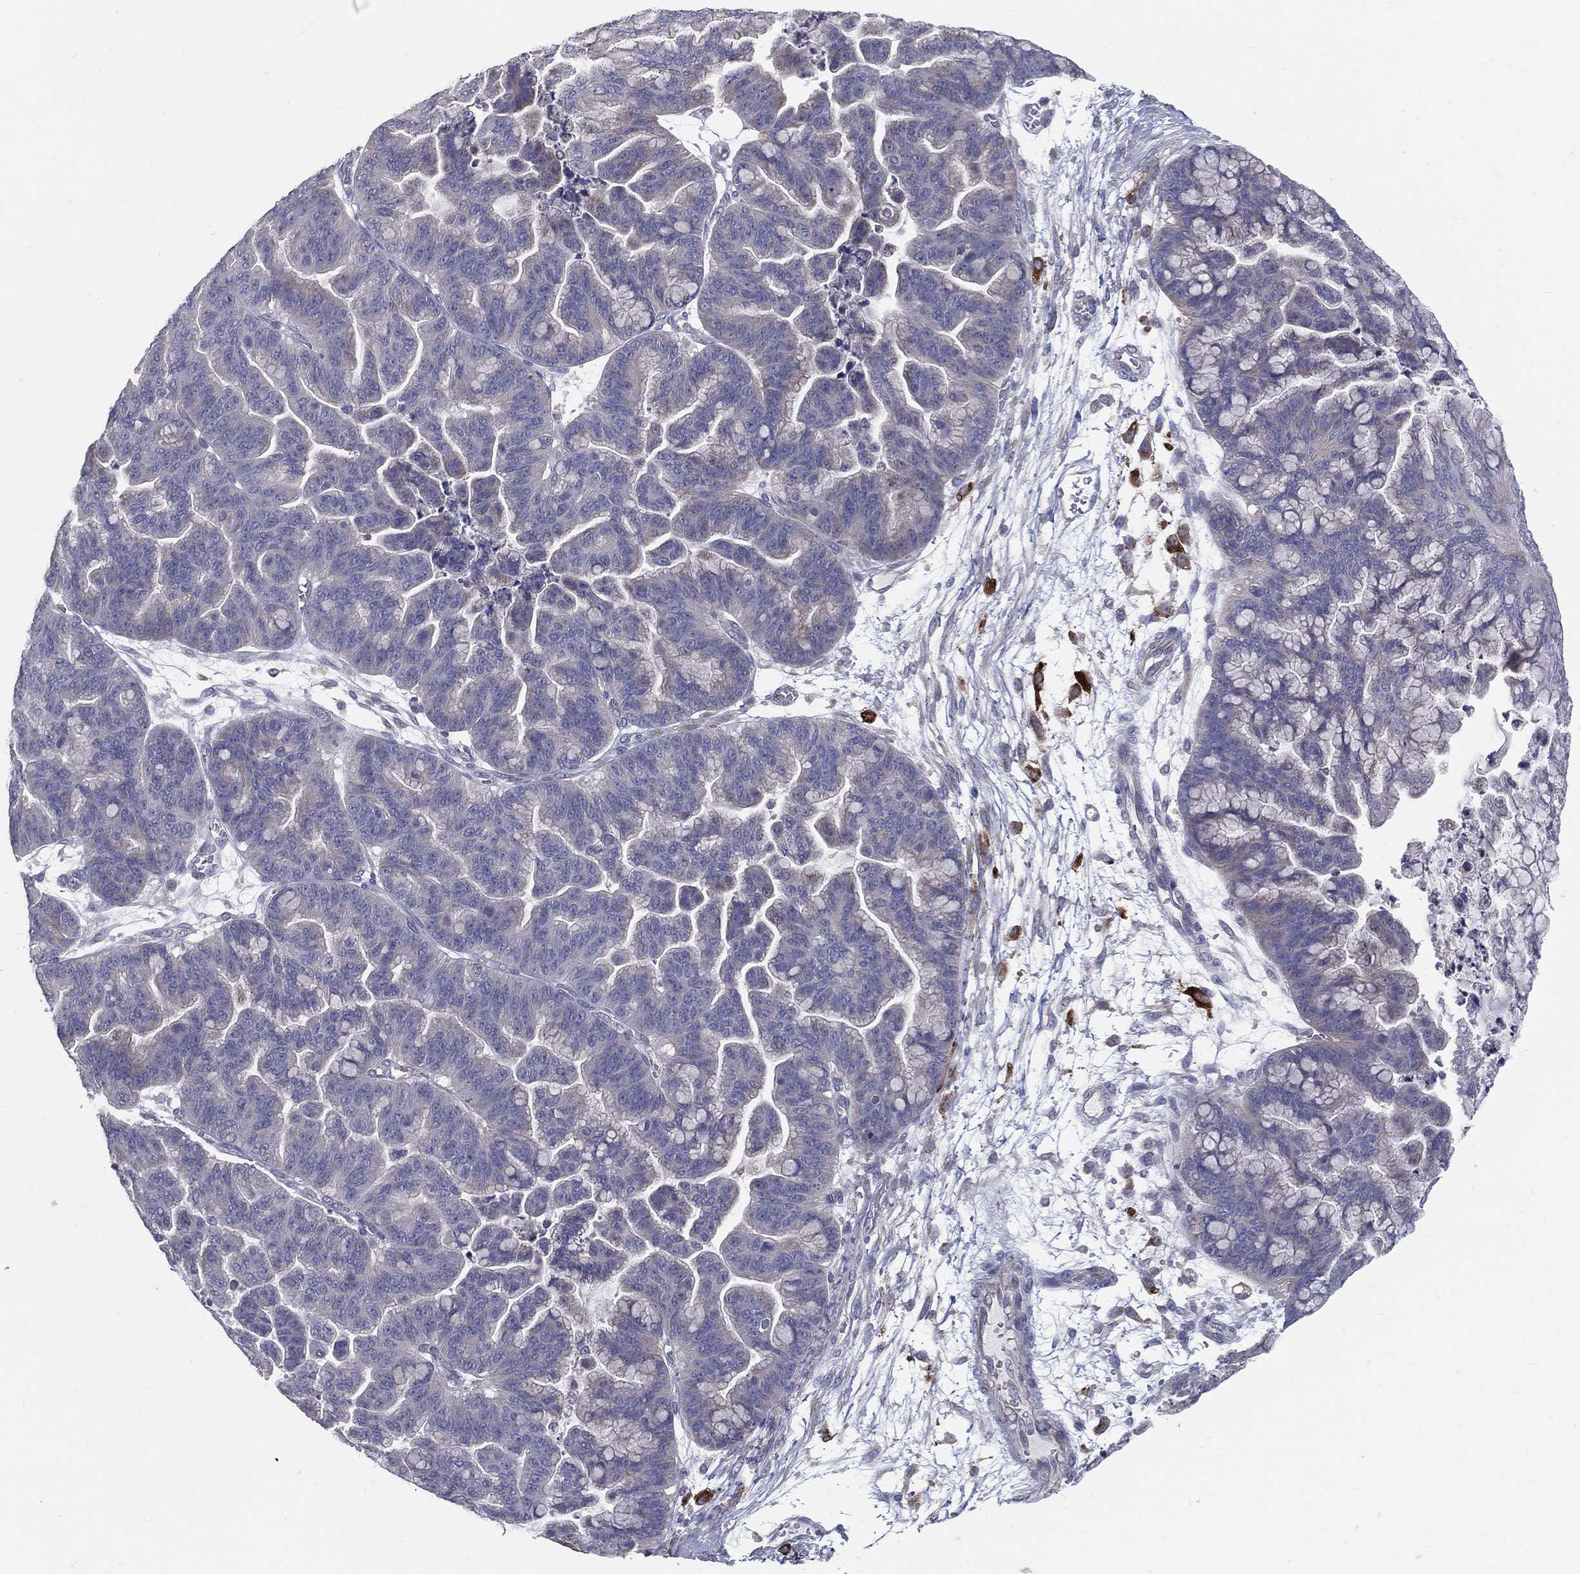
{"staining": {"intensity": "negative", "quantity": "none", "location": "none"}, "tissue": "ovarian cancer", "cell_type": "Tumor cells", "image_type": "cancer", "snomed": [{"axis": "morphology", "description": "Cystadenocarcinoma, mucinous, NOS"}, {"axis": "topography", "description": "Ovary"}], "caption": "An immunohistochemistry photomicrograph of ovarian cancer (mucinous cystadenocarcinoma) is shown. There is no staining in tumor cells of ovarian cancer (mucinous cystadenocarcinoma).", "gene": "PCSK1", "patient": {"sex": "female", "age": 67}}